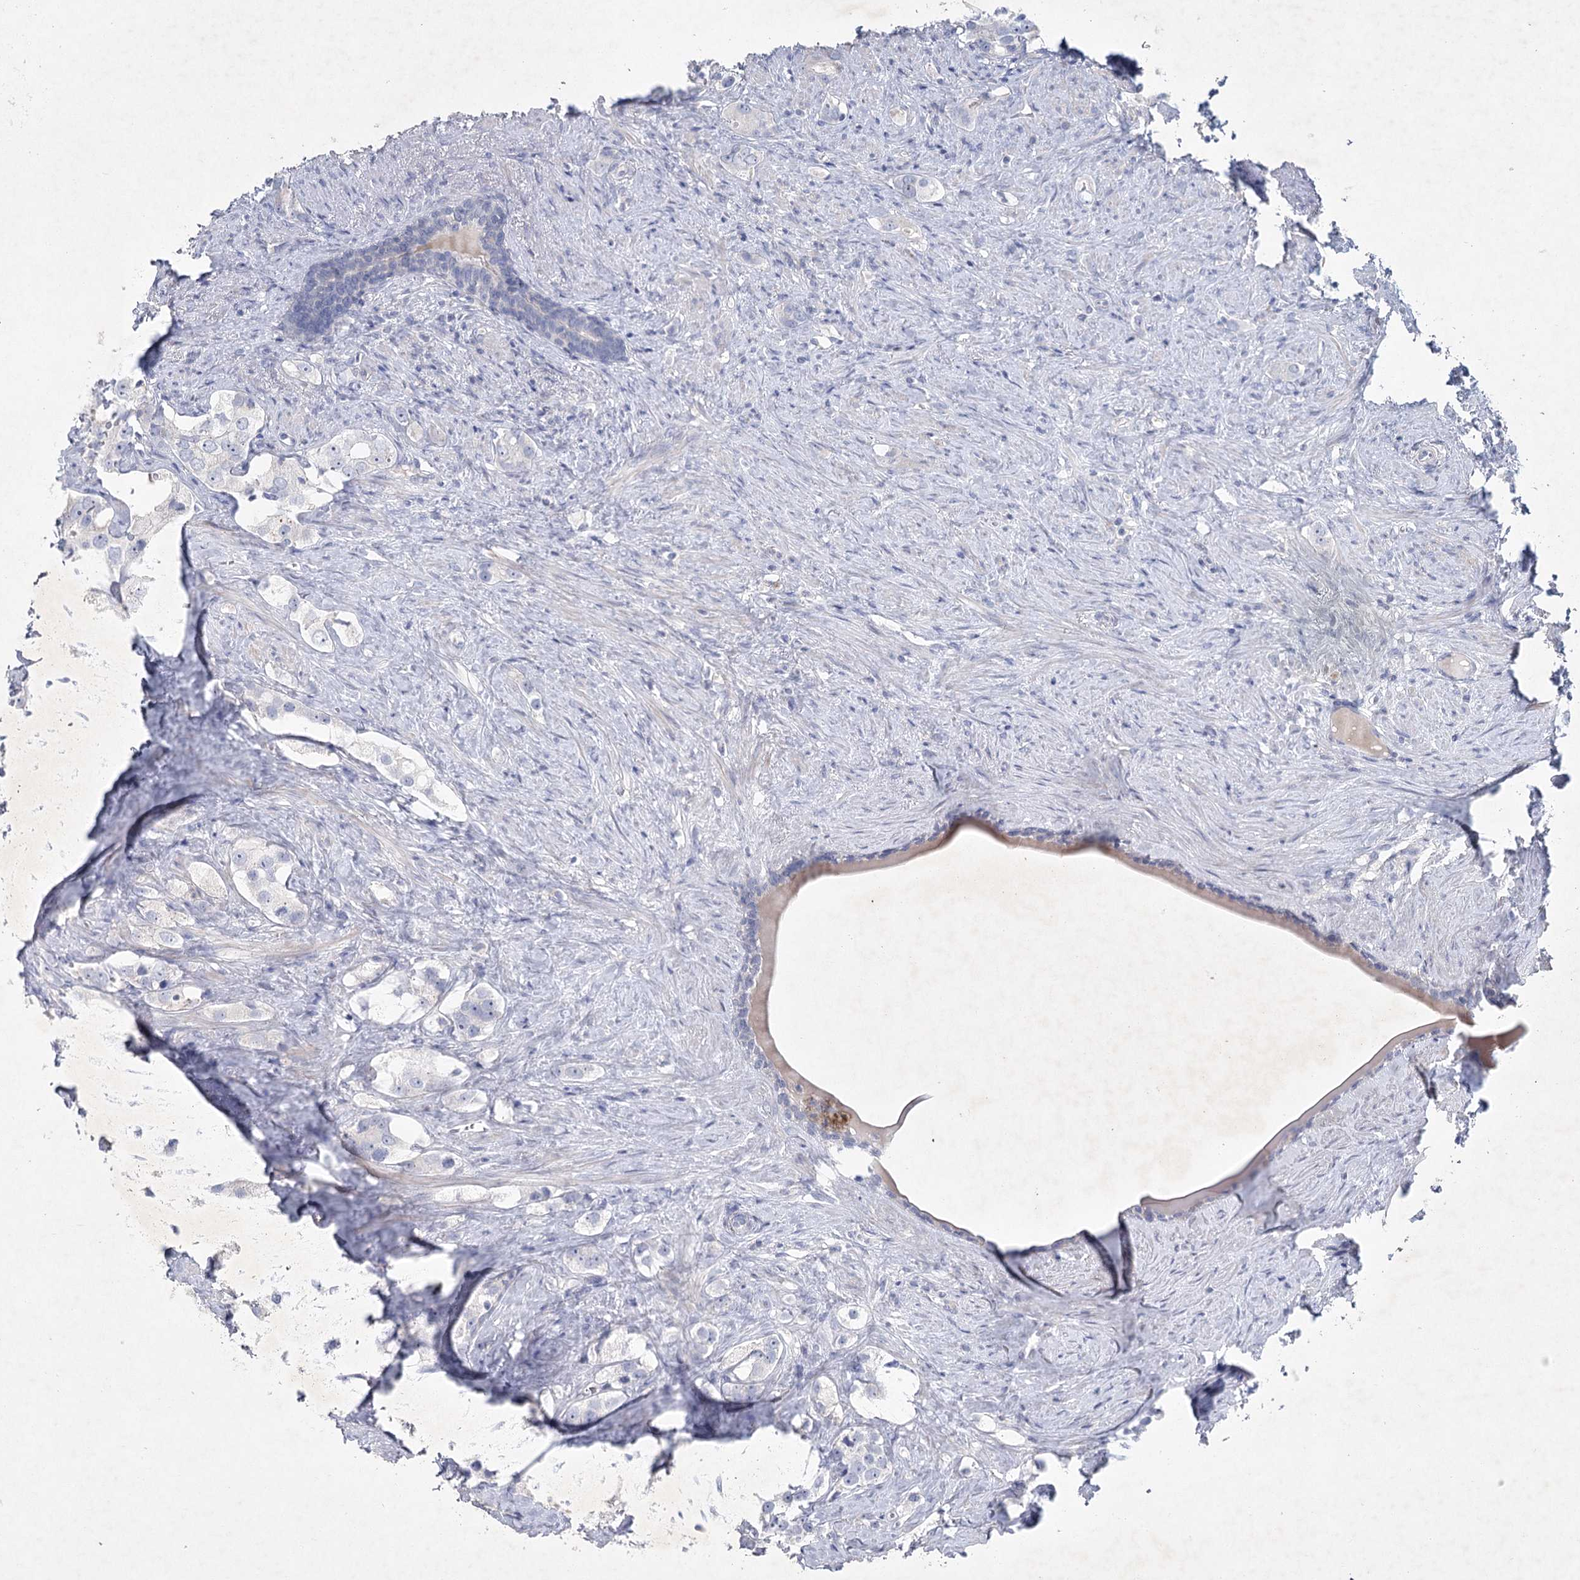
{"staining": {"intensity": "negative", "quantity": "none", "location": "none"}, "tissue": "prostate cancer", "cell_type": "Tumor cells", "image_type": "cancer", "snomed": [{"axis": "morphology", "description": "Adenocarcinoma, High grade"}, {"axis": "topography", "description": "Prostate"}], "caption": "There is no significant expression in tumor cells of adenocarcinoma (high-grade) (prostate). (DAB (3,3'-diaminobenzidine) IHC, high magnification).", "gene": "MAP3K13", "patient": {"sex": "male", "age": 63}}